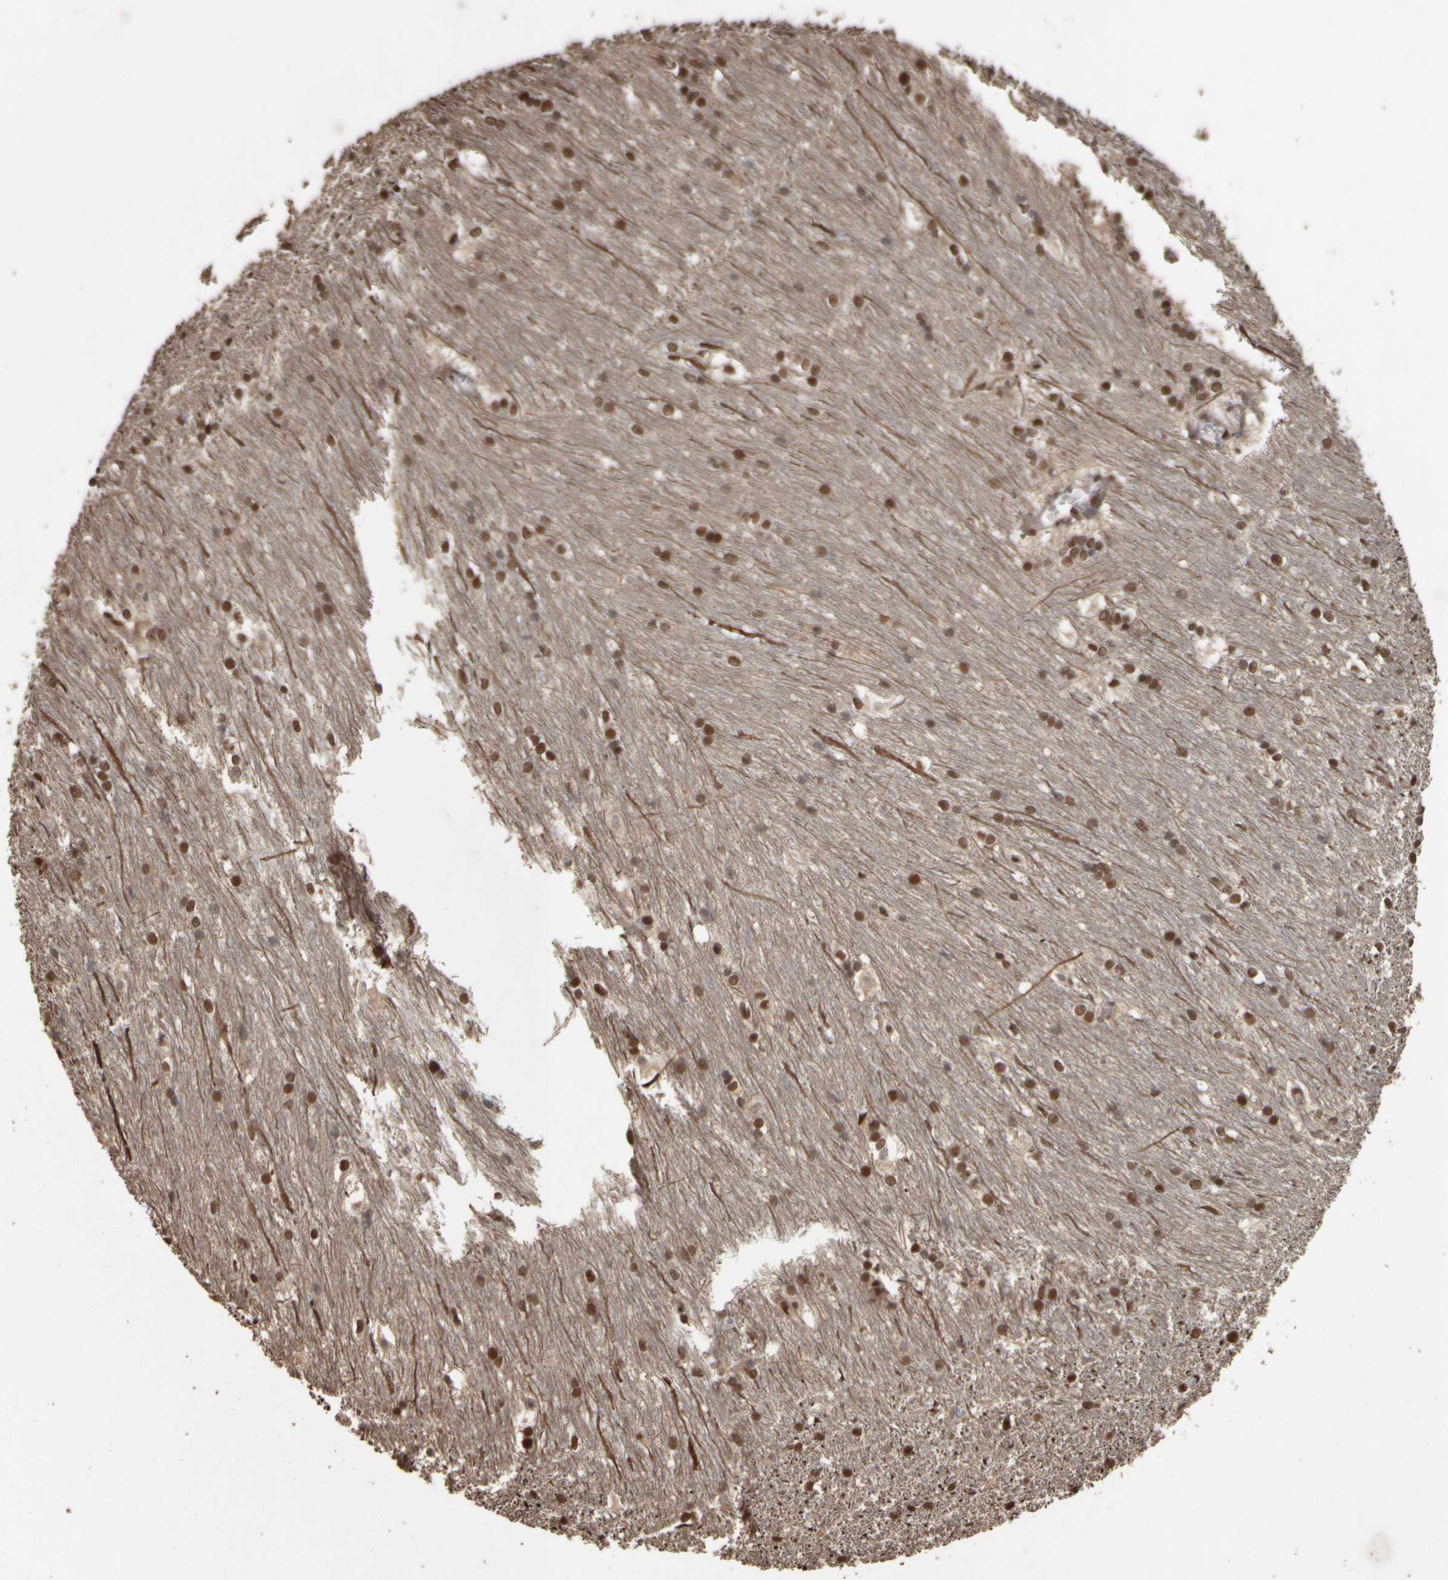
{"staining": {"intensity": "strong", "quantity": ">75%", "location": "nuclear"}, "tissue": "caudate", "cell_type": "Glial cells", "image_type": "normal", "snomed": [{"axis": "morphology", "description": "Normal tissue, NOS"}, {"axis": "topography", "description": "Lateral ventricle wall"}], "caption": "Immunohistochemistry (IHC) (DAB (3,3'-diaminobenzidine)) staining of unremarkable caudate reveals strong nuclear protein staining in approximately >75% of glial cells.", "gene": "ZFHX4", "patient": {"sex": "female", "age": 19}}